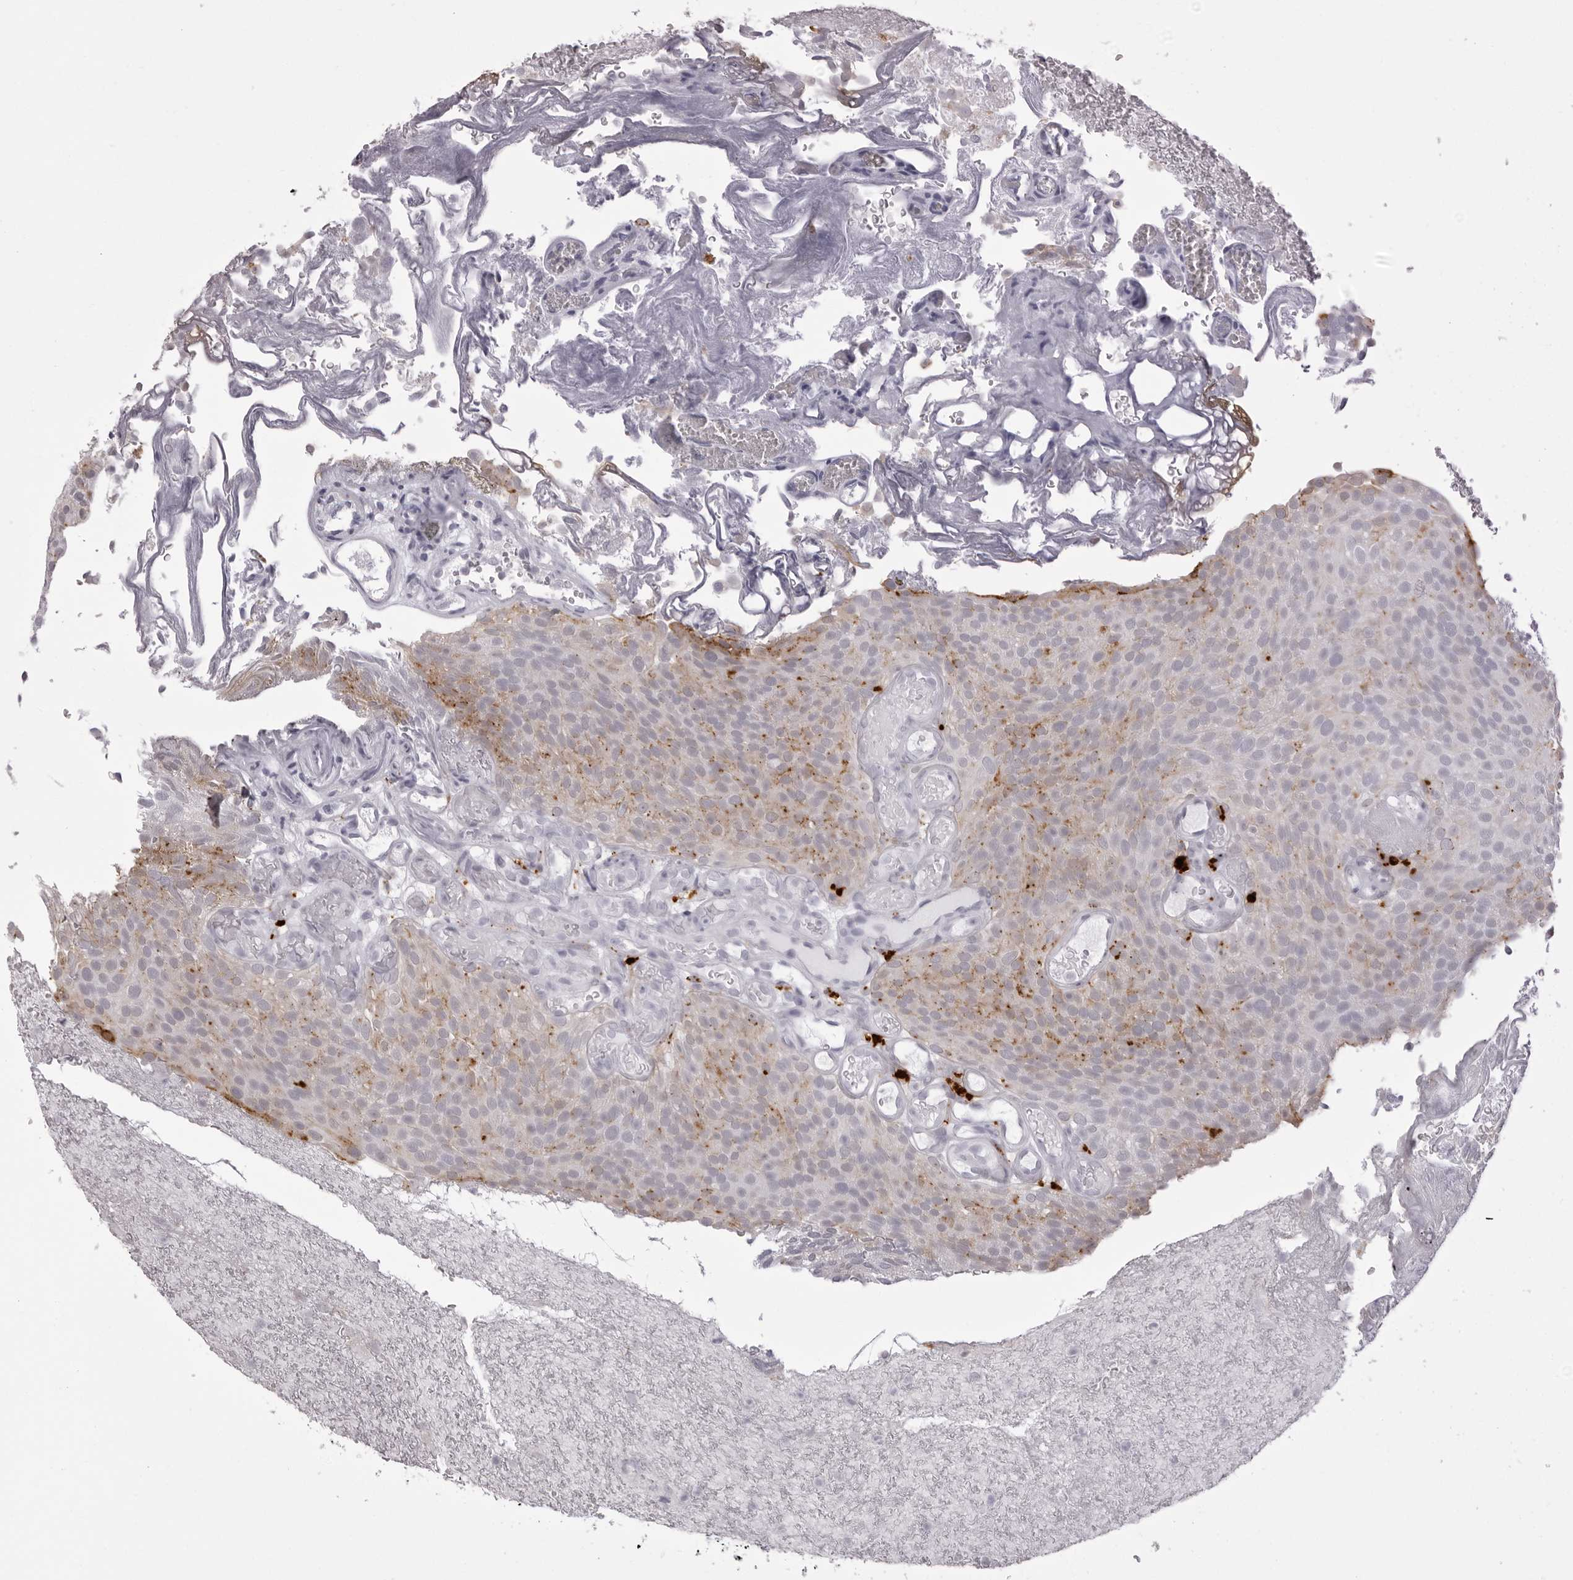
{"staining": {"intensity": "moderate", "quantity": "<25%", "location": "cytoplasmic/membranous"}, "tissue": "urothelial cancer", "cell_type": "Tumor cells", "image_type": "cancer", "snomed": [{"axis": "morphology", "description": "Urothelial carcinoma, Low grade"}, {"axis": "topography", "description": "Urinary bladder"}], "caption": "A low amount of moderate cytoplasmic/membranous expression is identified in about <25% of tumor cells in urothelial cancer tissue. Nuclei are stained in blue.", "gene": "IL25", "patient": {"sex": "male", "age": 78}}